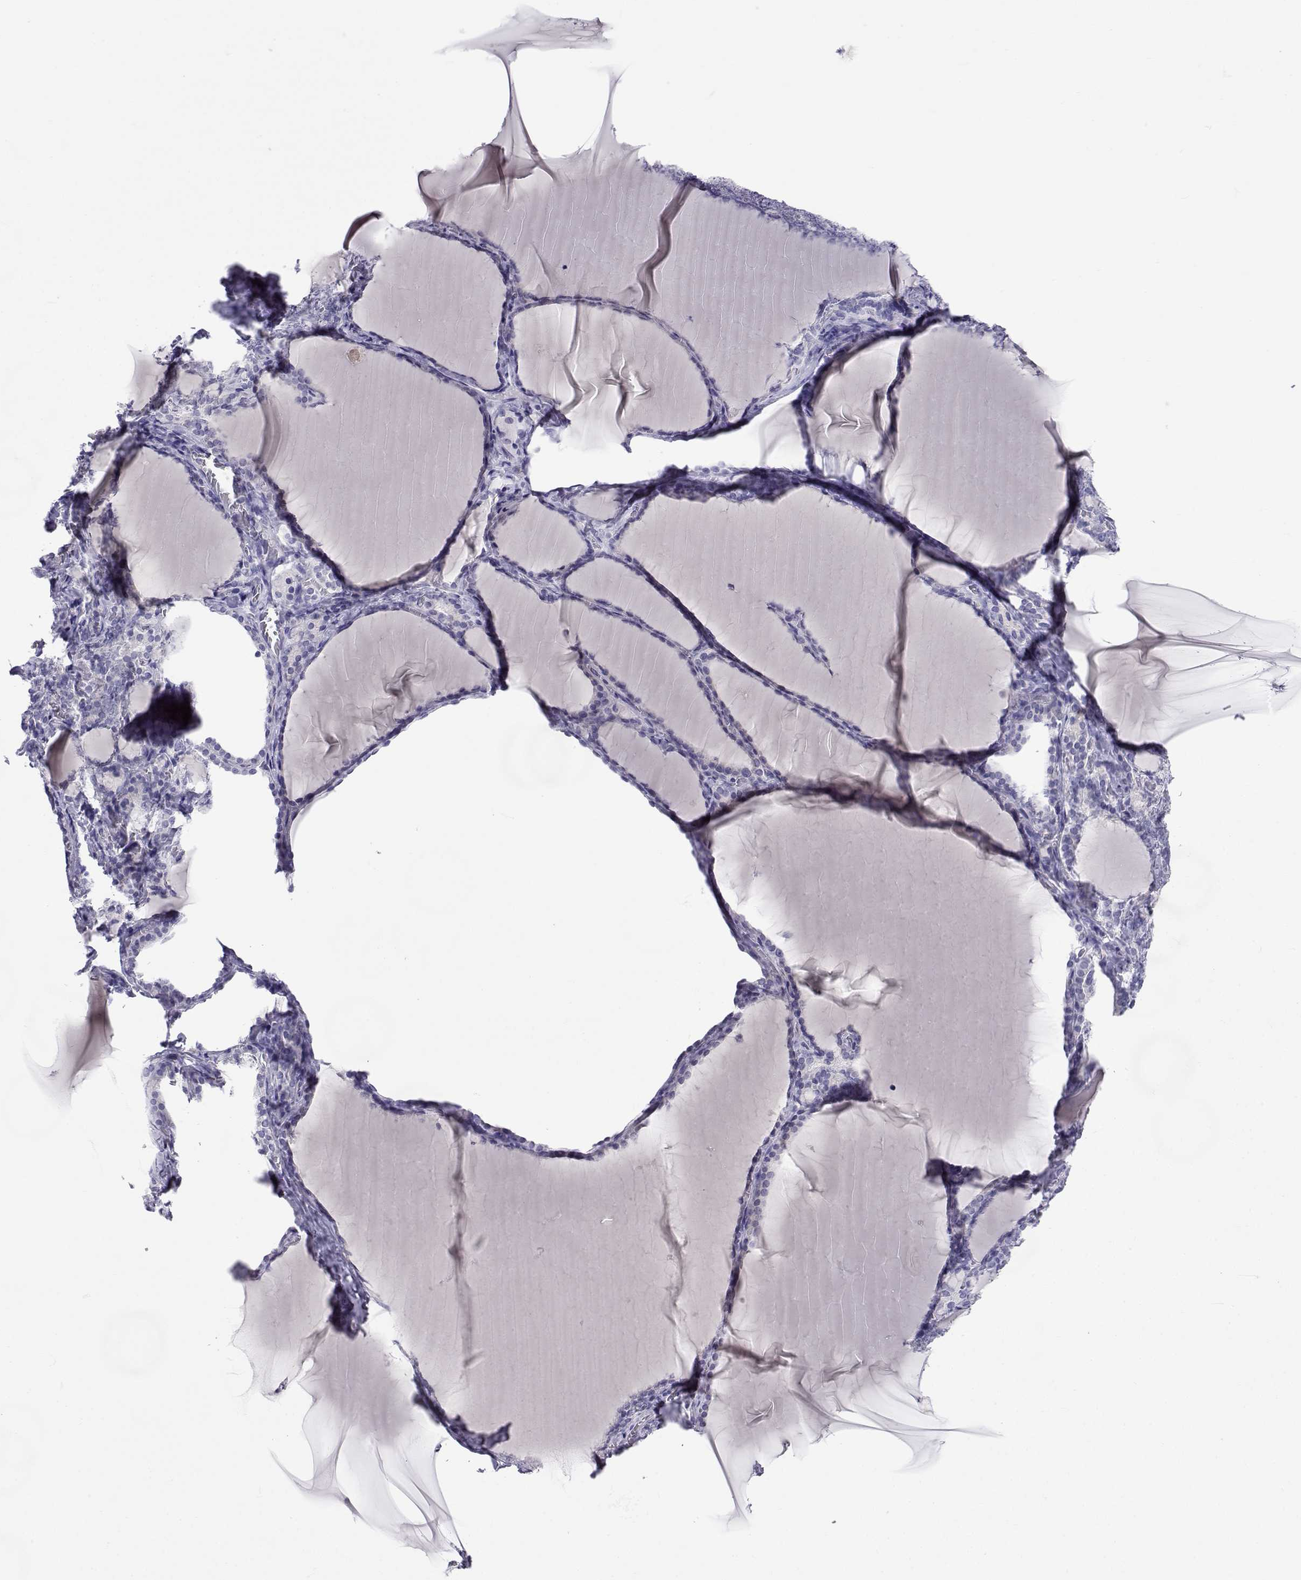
{"staining": {"intensity": "negative", "quantity": "none", "location": "none"}, "tissue": "thyroid gland", "cell_type": "Glandular cells", "image_type": "normal", "snomed": [{"axis": "morphology", "description": "Normal tissue, NOS"}, {"axis": "morphology", "description": "Hyperplasia, NOS"}, {"axis": "topography", "description": "Thyroid gland"}], "caption": "The immunohistochemistry (IHC) photomicrograph has no significant positivity in glandular cells of thyroid gland.", "gene": "SLC6A3", "patient": {"sex": "female", "age": 27}}